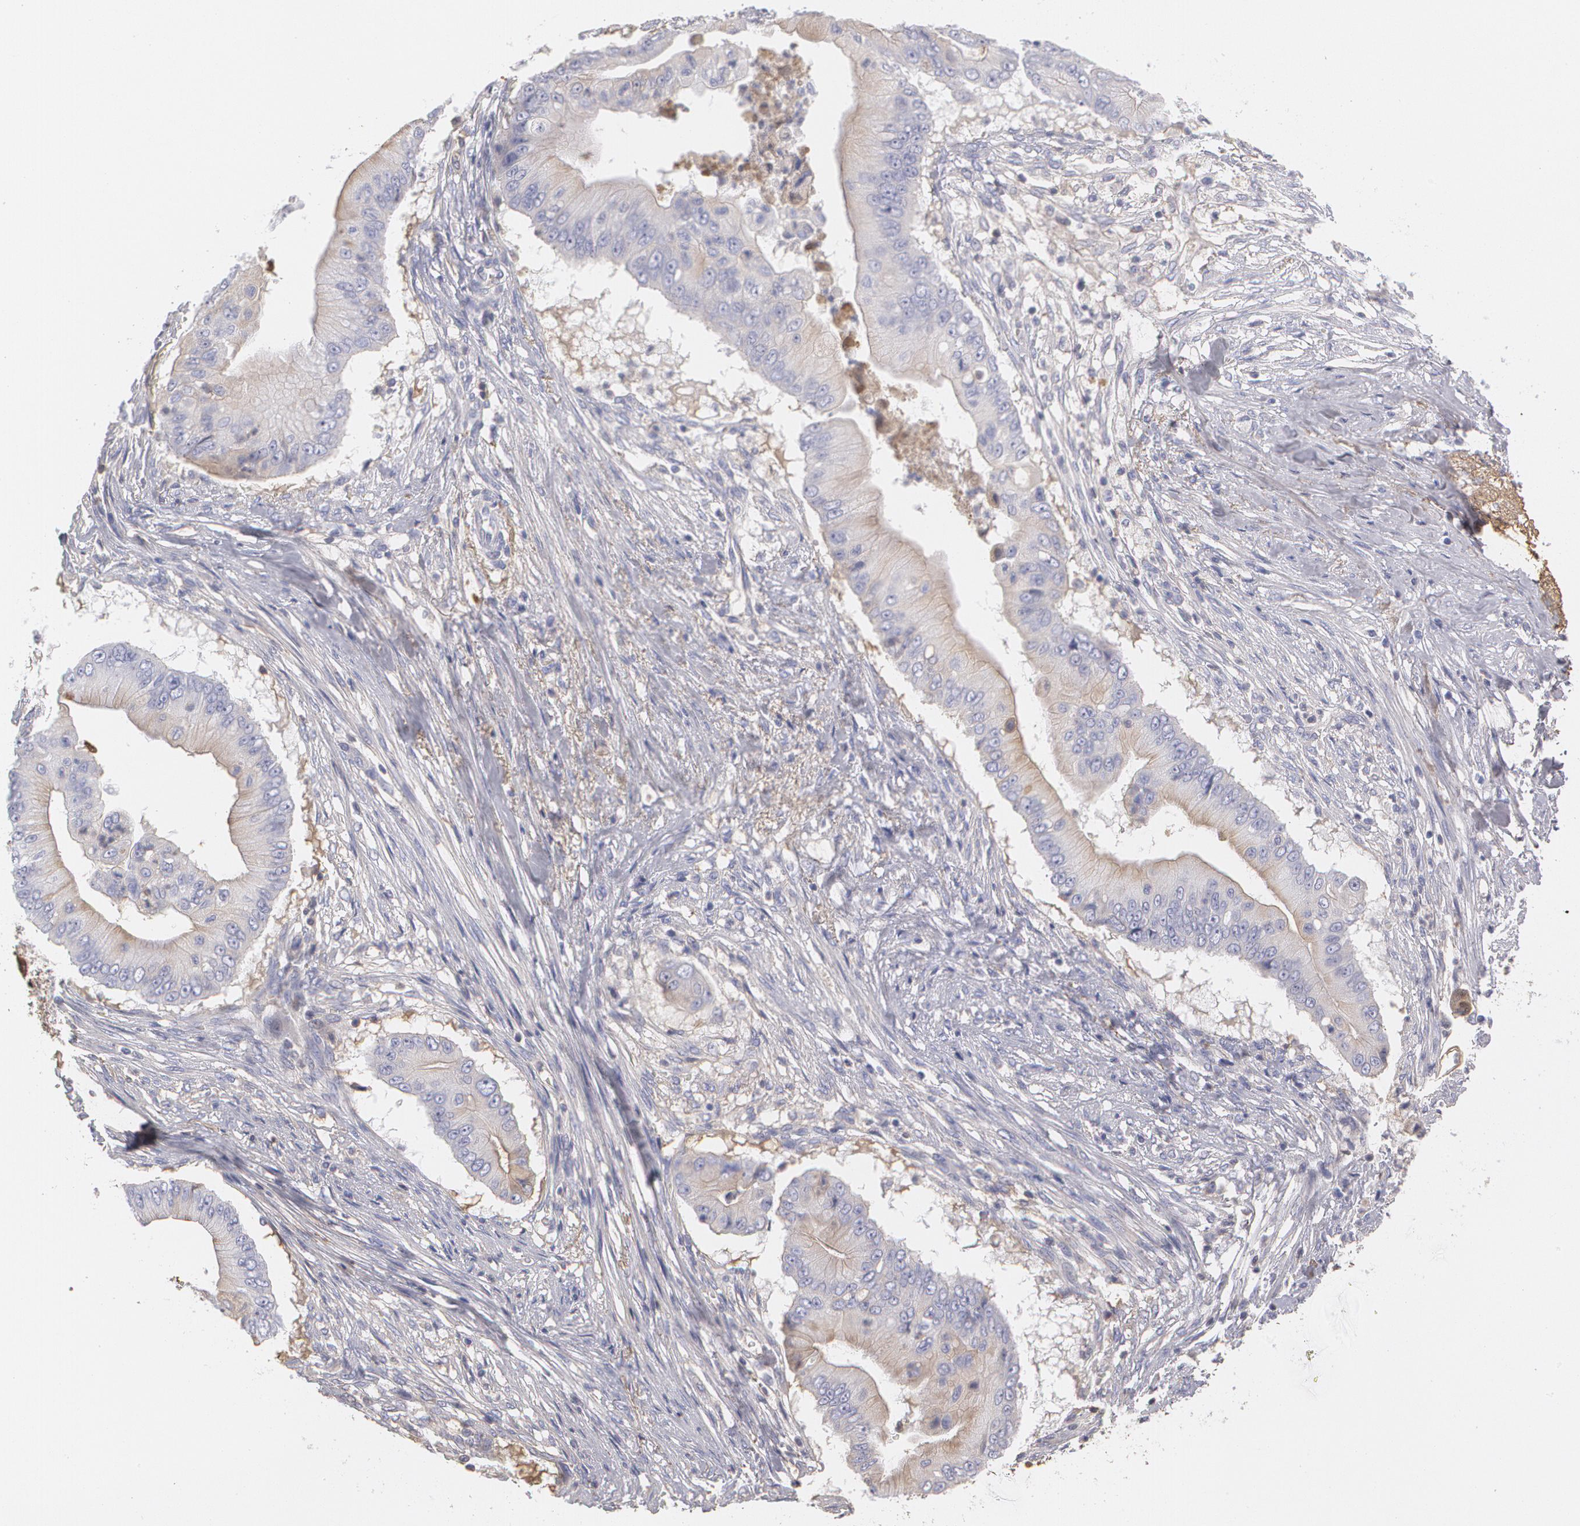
{"staining": {"intensity": "weak", "quantity": "25%-75%", "location": "cytoplasmic/membranous"}, "tissue": "pancreatic cancer", "cell_type": "Tumor cells", "image_type": "cancer", "snomed": [{"axis": "morphology", "description": "Adenocarcinoma, NOS"}, {"axis": "topography", "description": "Pancreas"}], "caption": "Immunohistochemical staining of pancreatic adenocarcinoma demonstrates low levels of weak cytoplasmic/membranous protein expression in approximately 25%-75% of tumor cells.", "gene": "SERPINA1", "patient": {"sex": "male", "age": 62}}